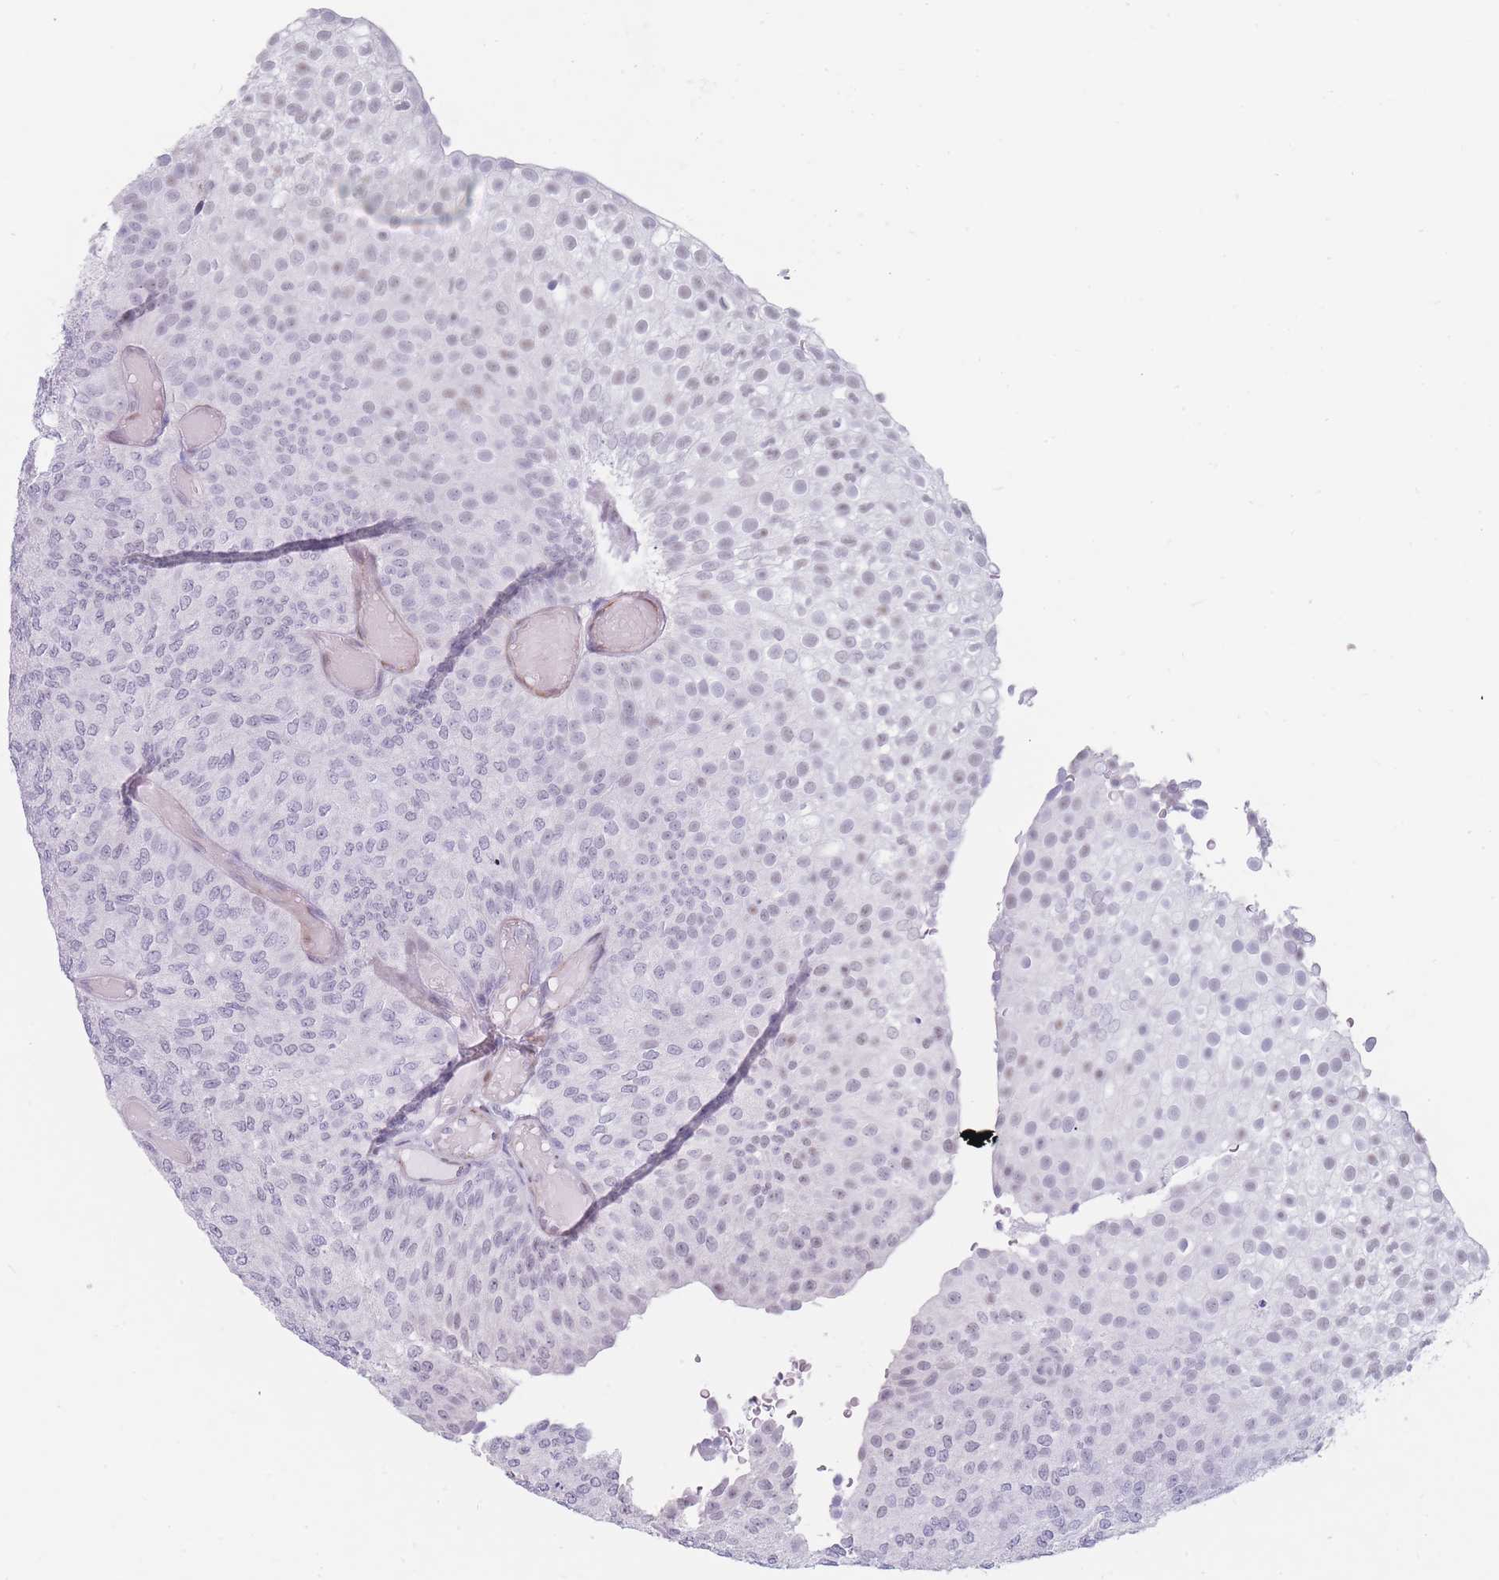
{"staining": {"intensity": "weak", "quantity": "<25%", "location": "nuclear"}, "tissue": "urothelial cancer", "cell_type": "Tumor cells", "image_type": "cancer", "snomed": [{"axis": "morphology", "description": "Urothelial carcinoma, Low grade"}, {"axis": "topography", "description": "Urinary bladder"}], "caption": "IHC micrograph of human low-grade urothelial carcinoma stained for a protein (brown), which reveals no expression in tumor cells.", "gene": "IFNA6", "patient": {"sex": "male", "age": 78}}